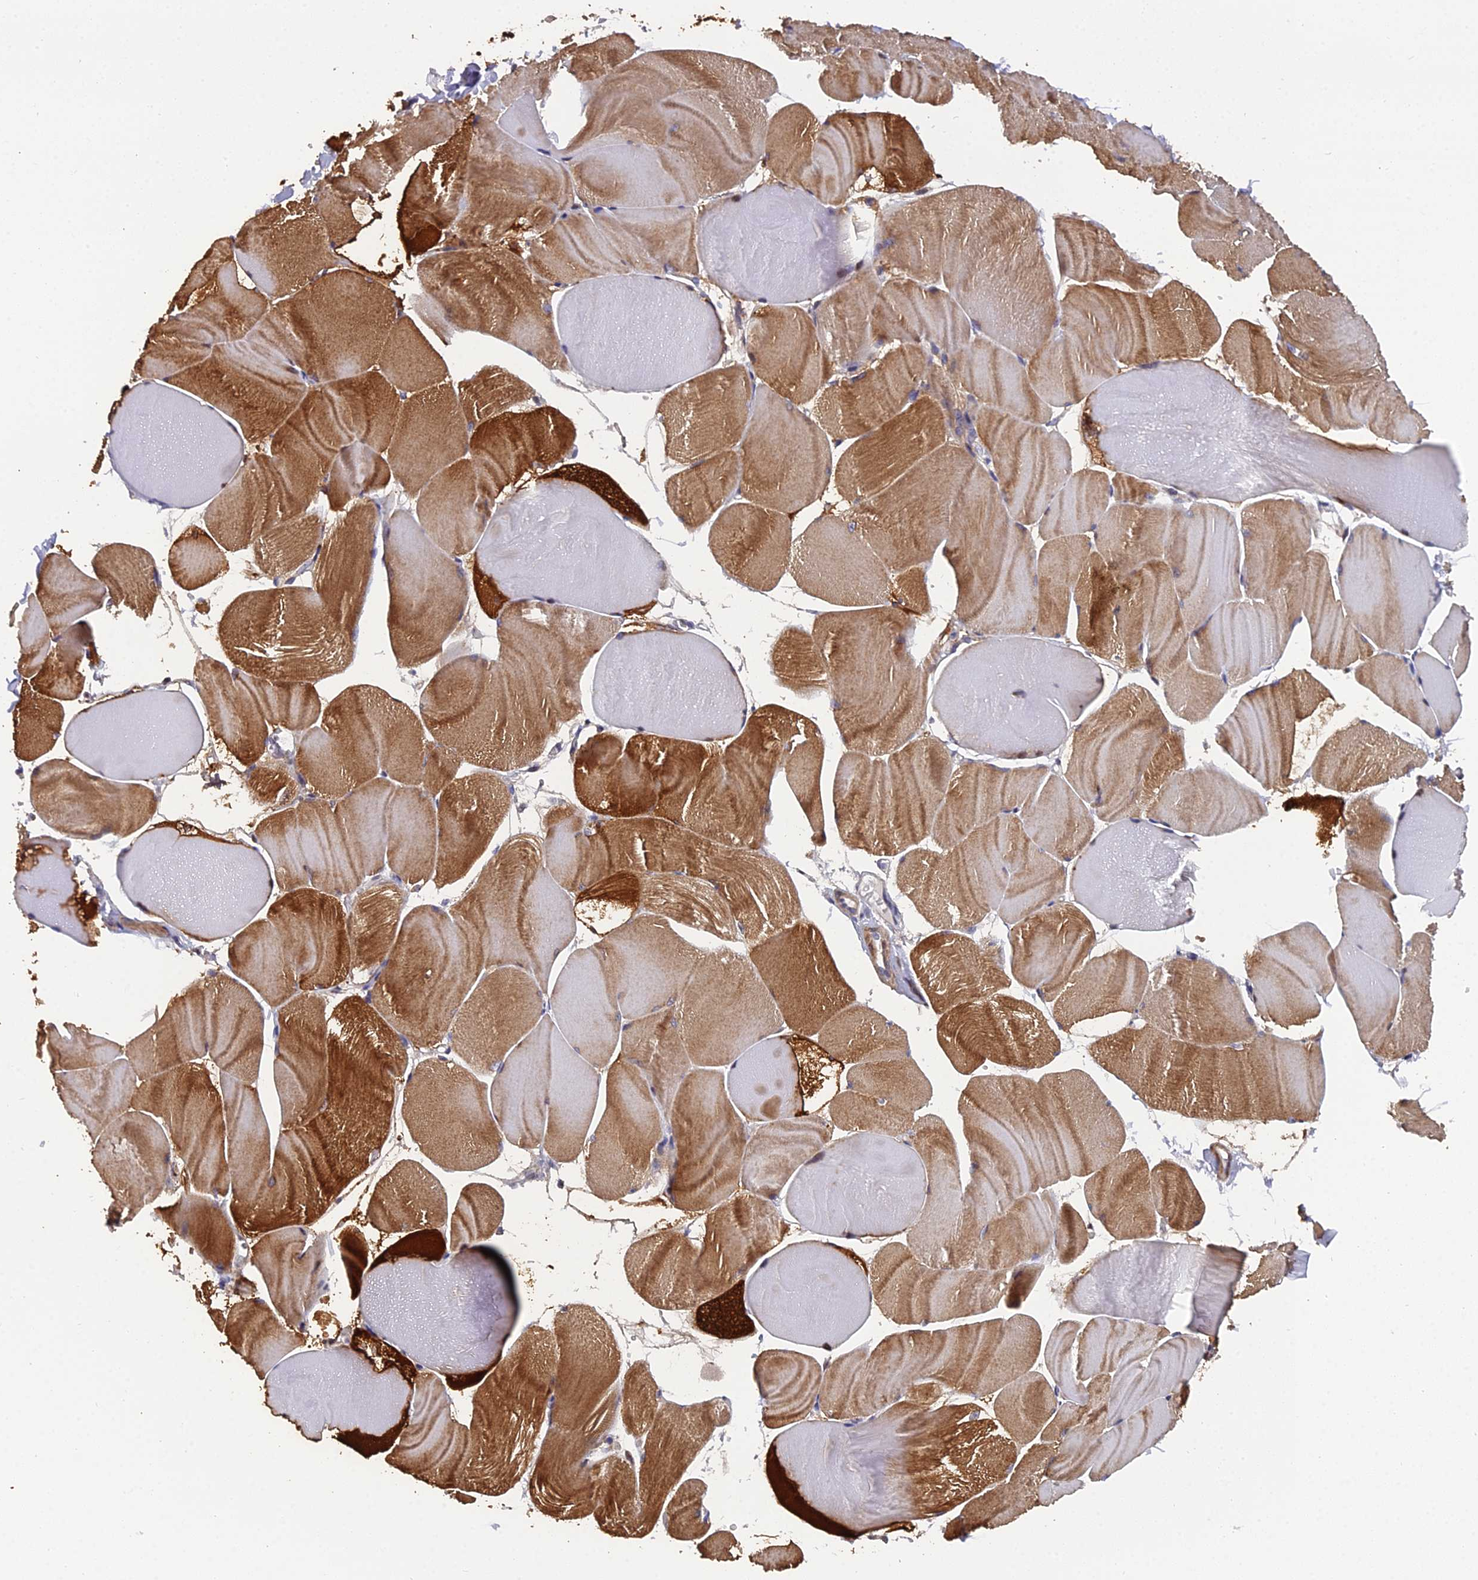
{"staining": {"intensity": "strong", "quantity": ">75%", "location": "cytoplasmic/membranous"}, "tissue": "skeletal muscle", "cell_type": "Myocytes", "image_type": "normal", "snomed": [{"axis": "morphology", "description": "Normal tissue, NOS"}, {"axis": "morphology", "description": "Basal cell carcinoma"}, {"axis": "topography", "description": "Skeletal muscle"}], "caption": "Immunohistochemistry photomicrograph of benign skeletal muscle: human skeletal muscle stained using immunohistochemistry displays high levels of strong protein expression localized specifically in the cytoplasmic/membranous of myocytes, appearing as a cytoplasmic/membranous brown color.", "gene": "RAB28", "patient": {"sex": "female", "age": 64}}